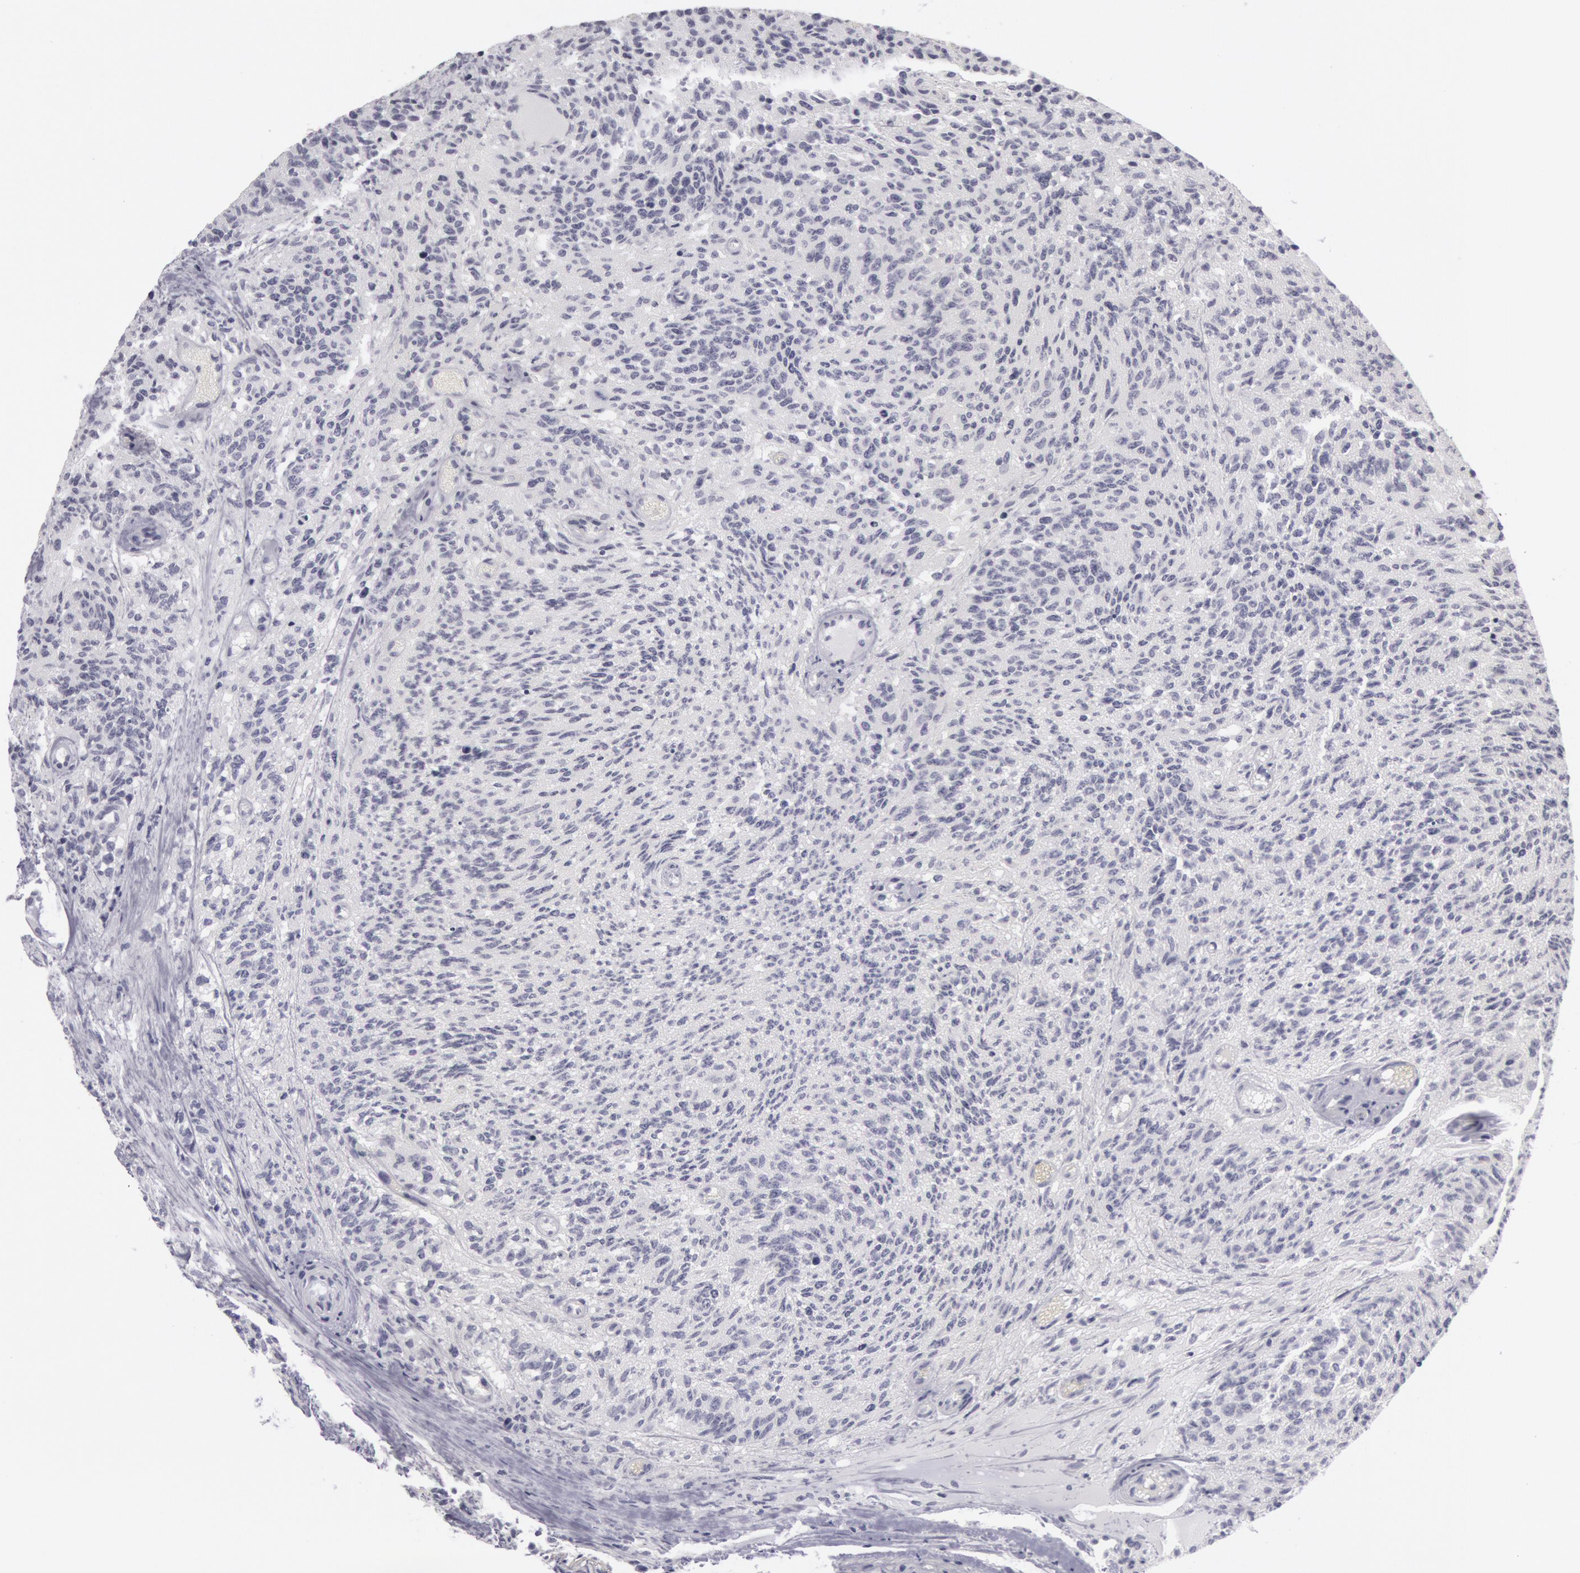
{"staining": {"intensity": "negative", "quantity": "none", "location": "none"}, "tissue": "glioma", "cell_type": "Tumor cells", "image_type": "cancer", "snomed": [{"axis": "morphology", "description": "Glioma, malignant, High grade"}, {"axis": "topography", "description": "Brain"}], "caption": "Immunohistochemistry (IHC) of human high-grade glioma (malignant) displays no staining in tumor cells.", "gene": "KRT16", "patient": {"sex": "male", "age": 36}}